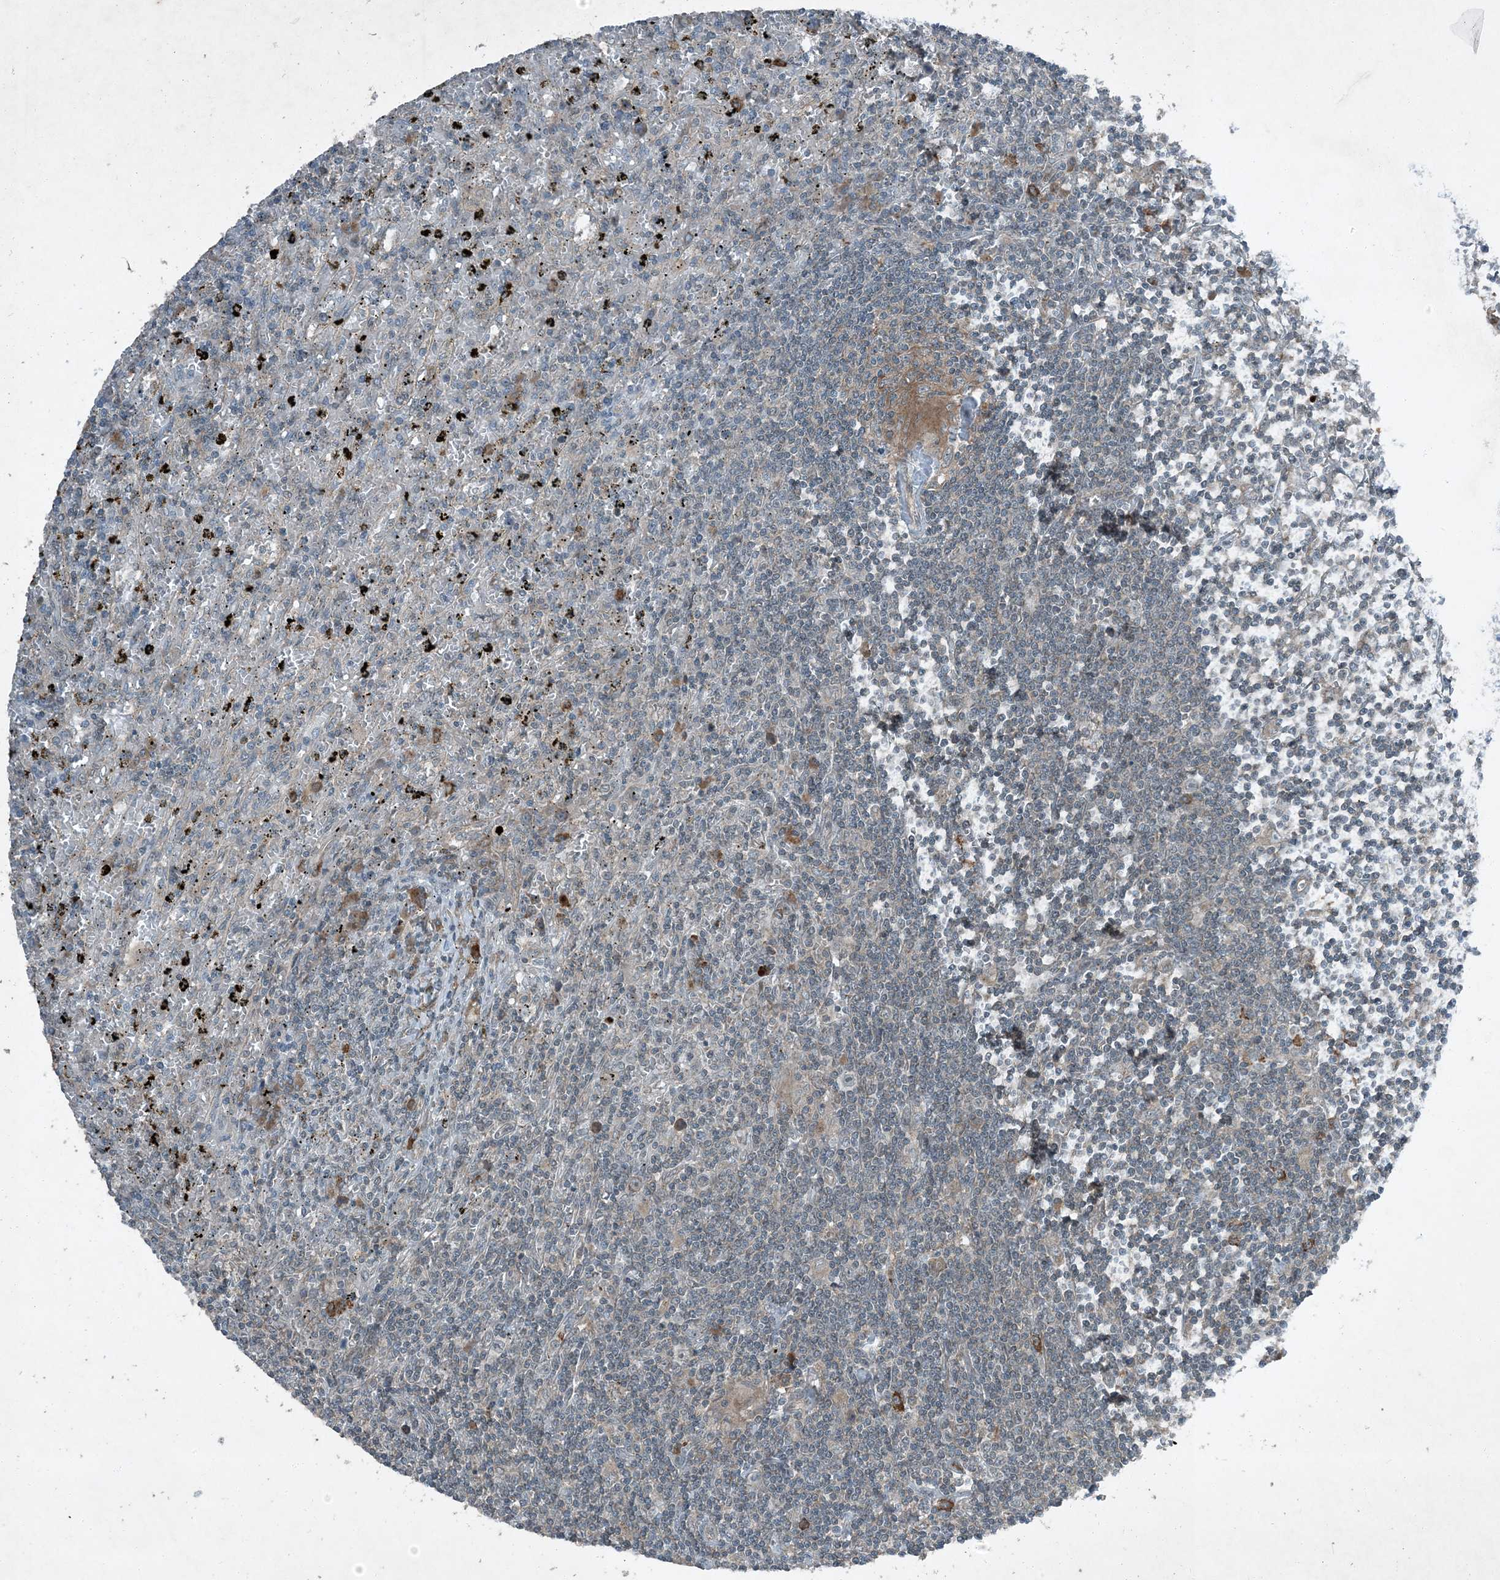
{"staining": {"intensity": "negative", "quantity": "none", "location": "none"}, "tissue": "lymphoma", "cell_type": "Tumor cells", "image_type": "cancer", "snomed": [{"axis": "morphology", "description": "Malignant lymphoma, non-Hodgkin's type, Low grade"}, {"axis": "topography", "description": "Spleen"}], "caption": "DAB immunohistochemical staining of human lymphoma exhibits no significant staining in tumor cells.", "gene": "MDN1", "patient": {"sex": "male", "age": 76}}